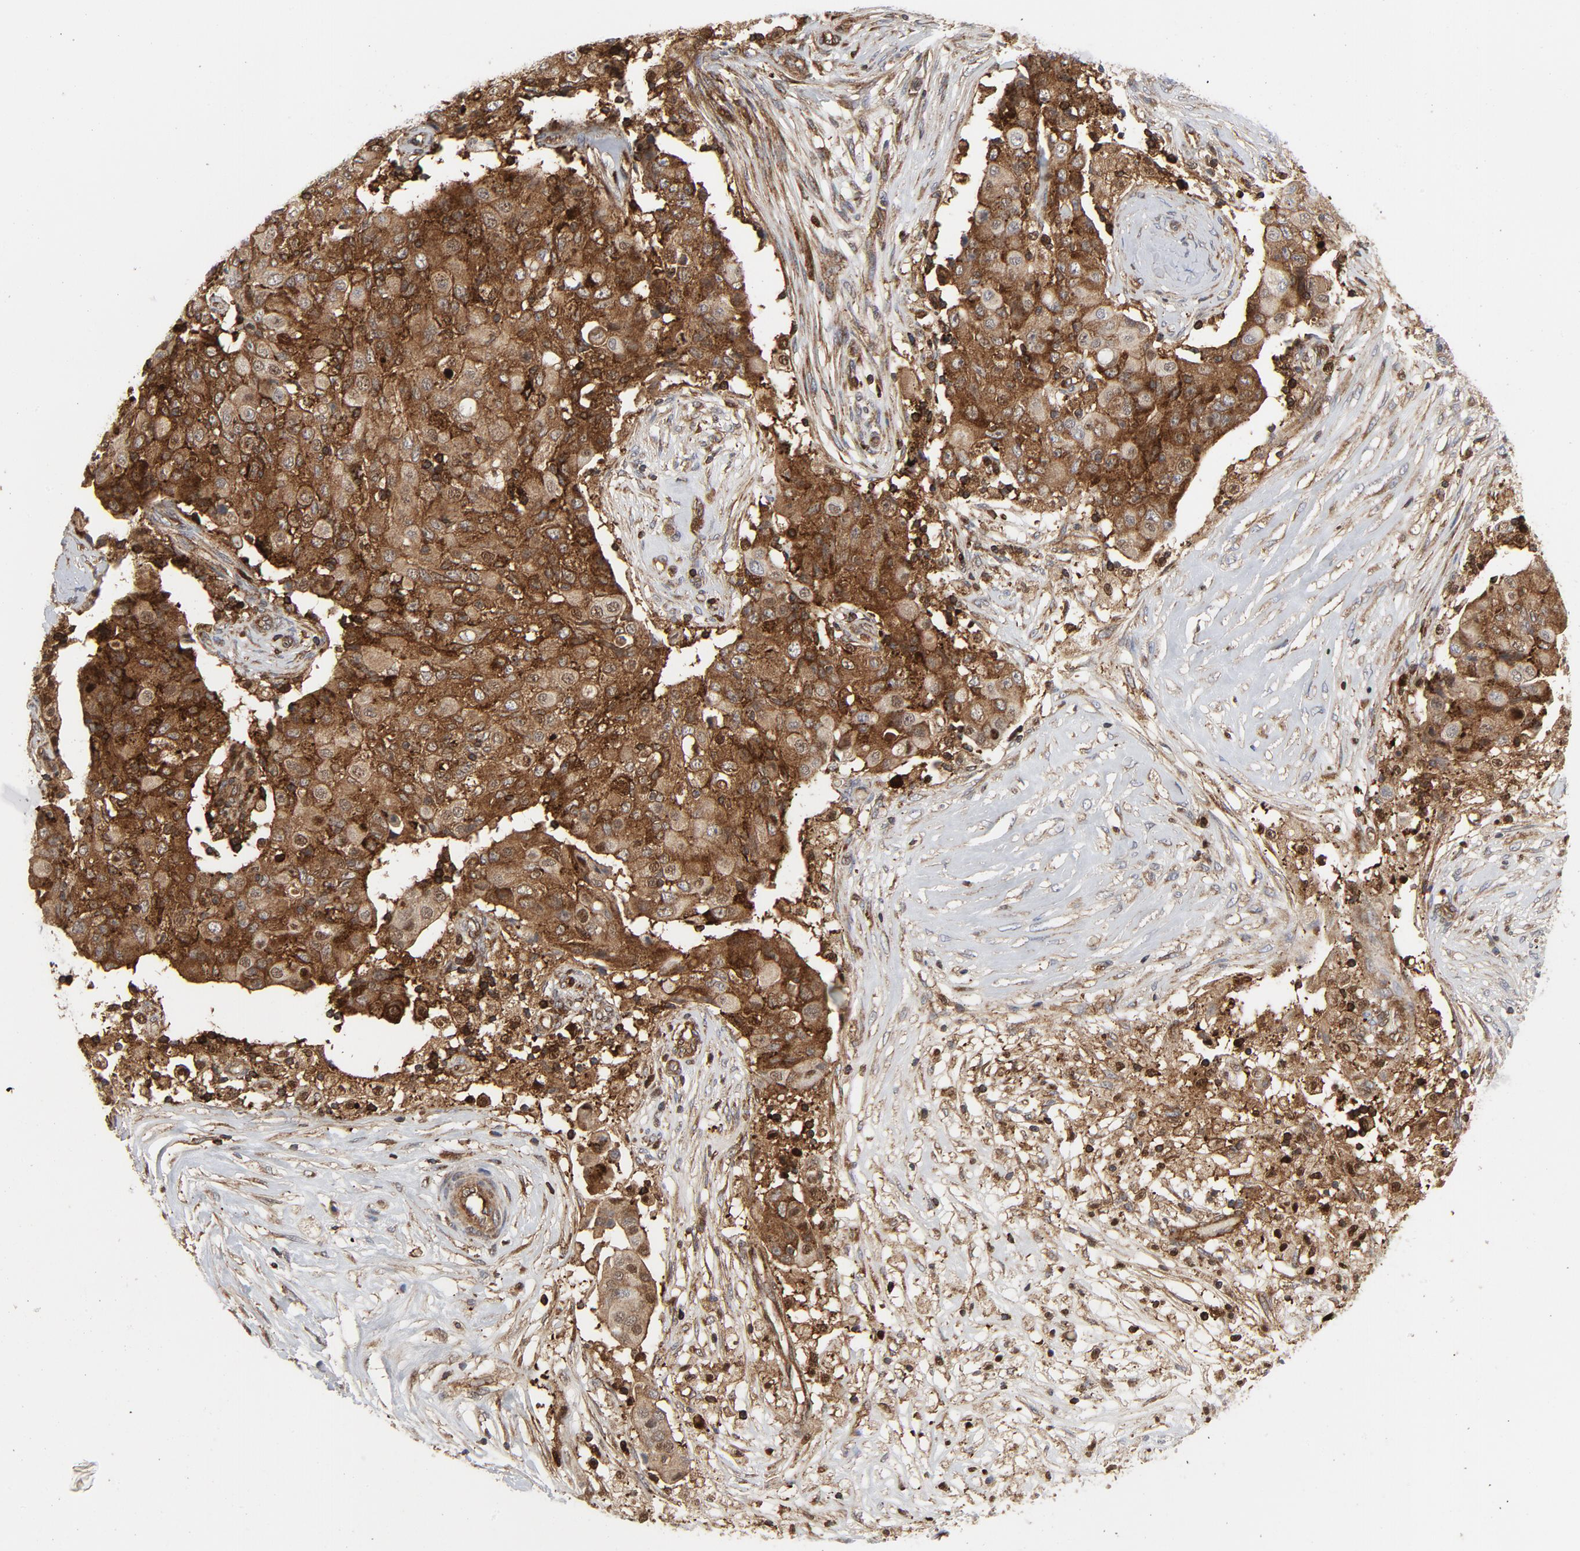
{"staining": {"intensity": "strong", "quantity": ">75%", "location": "cytoplasmic/membranous"}, "tissue": "ovarian cancer", "cell_type": "Tumor cells", "image_type": "cancer", "snomed": [{"axis": "morphology", "description": "Carcinoma, endometroid"}, {"axis": "topography", "description": "Ovary"}], "caption": "Human ovarian cancer stained for a protein (brown) demonstrates strong cytoplasmic/membranous positive staining in about >75% of tumor cells.", "gene": "YES1", "patient": {"sex": "female", "age": 42}}